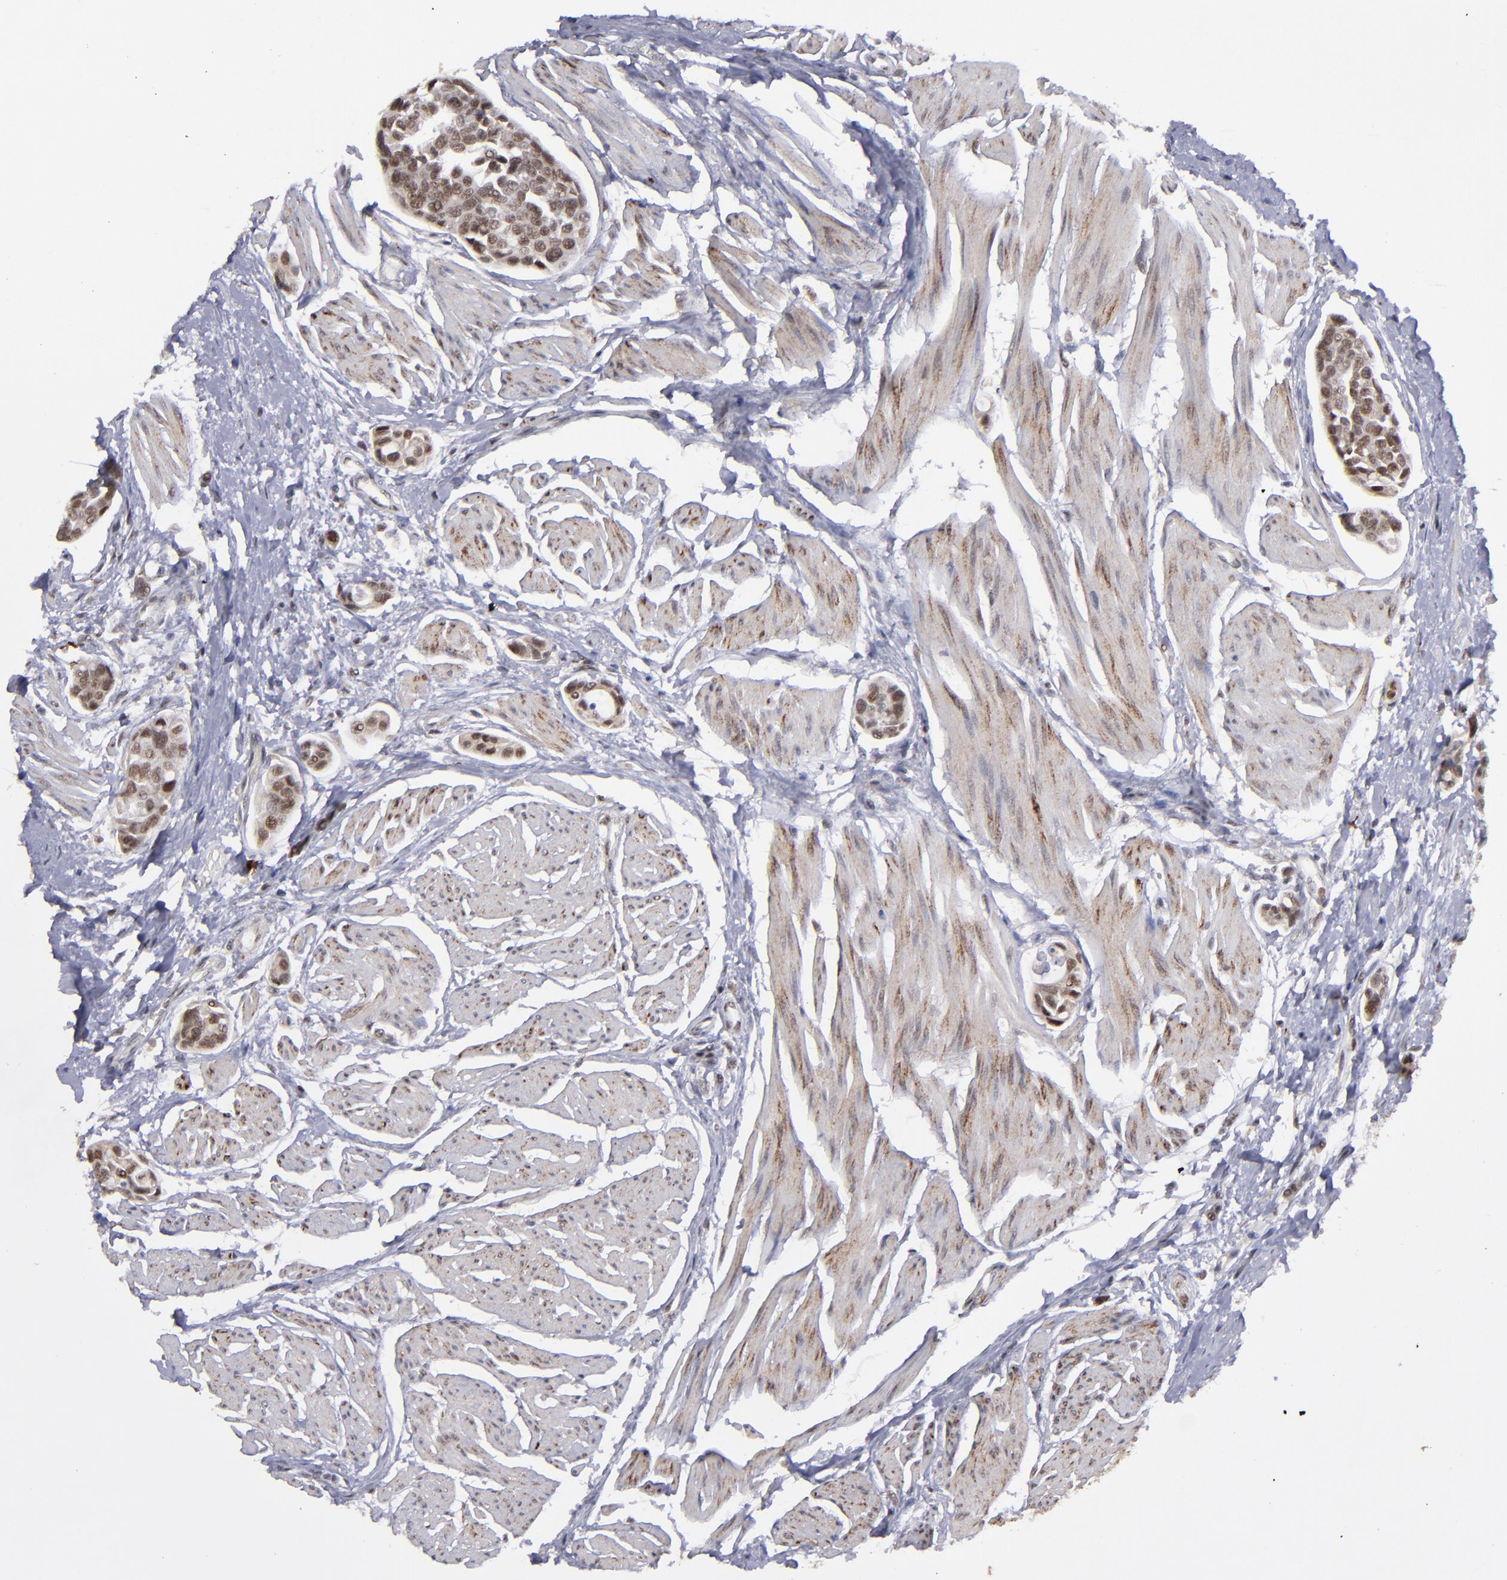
{"staining": {"intensity": "strong", "quantity": ">75%", "location": "nuclear"}, "tissue": "urothelial cancer", "cell_type": "Tumor cells", "image_type": "cancer", "snomed": [{"axis": "morphology", "description": "Urothelial carcinoma, High grade"}, {"axis": "topography", "description": "Urinary bladder"}], "caption": "High-power microscopy captured an IHC histopathology image of high-grade urothelial carcinoma, revealing strong nuclear staining in approximately >75% of tumor cells. Using DAB (brown) and hematoxylin (blue) stains, captured at high magnification using brightfield microscopy.", "gene": "RREB1", "patient": {"sex": "male", "age": 78}}